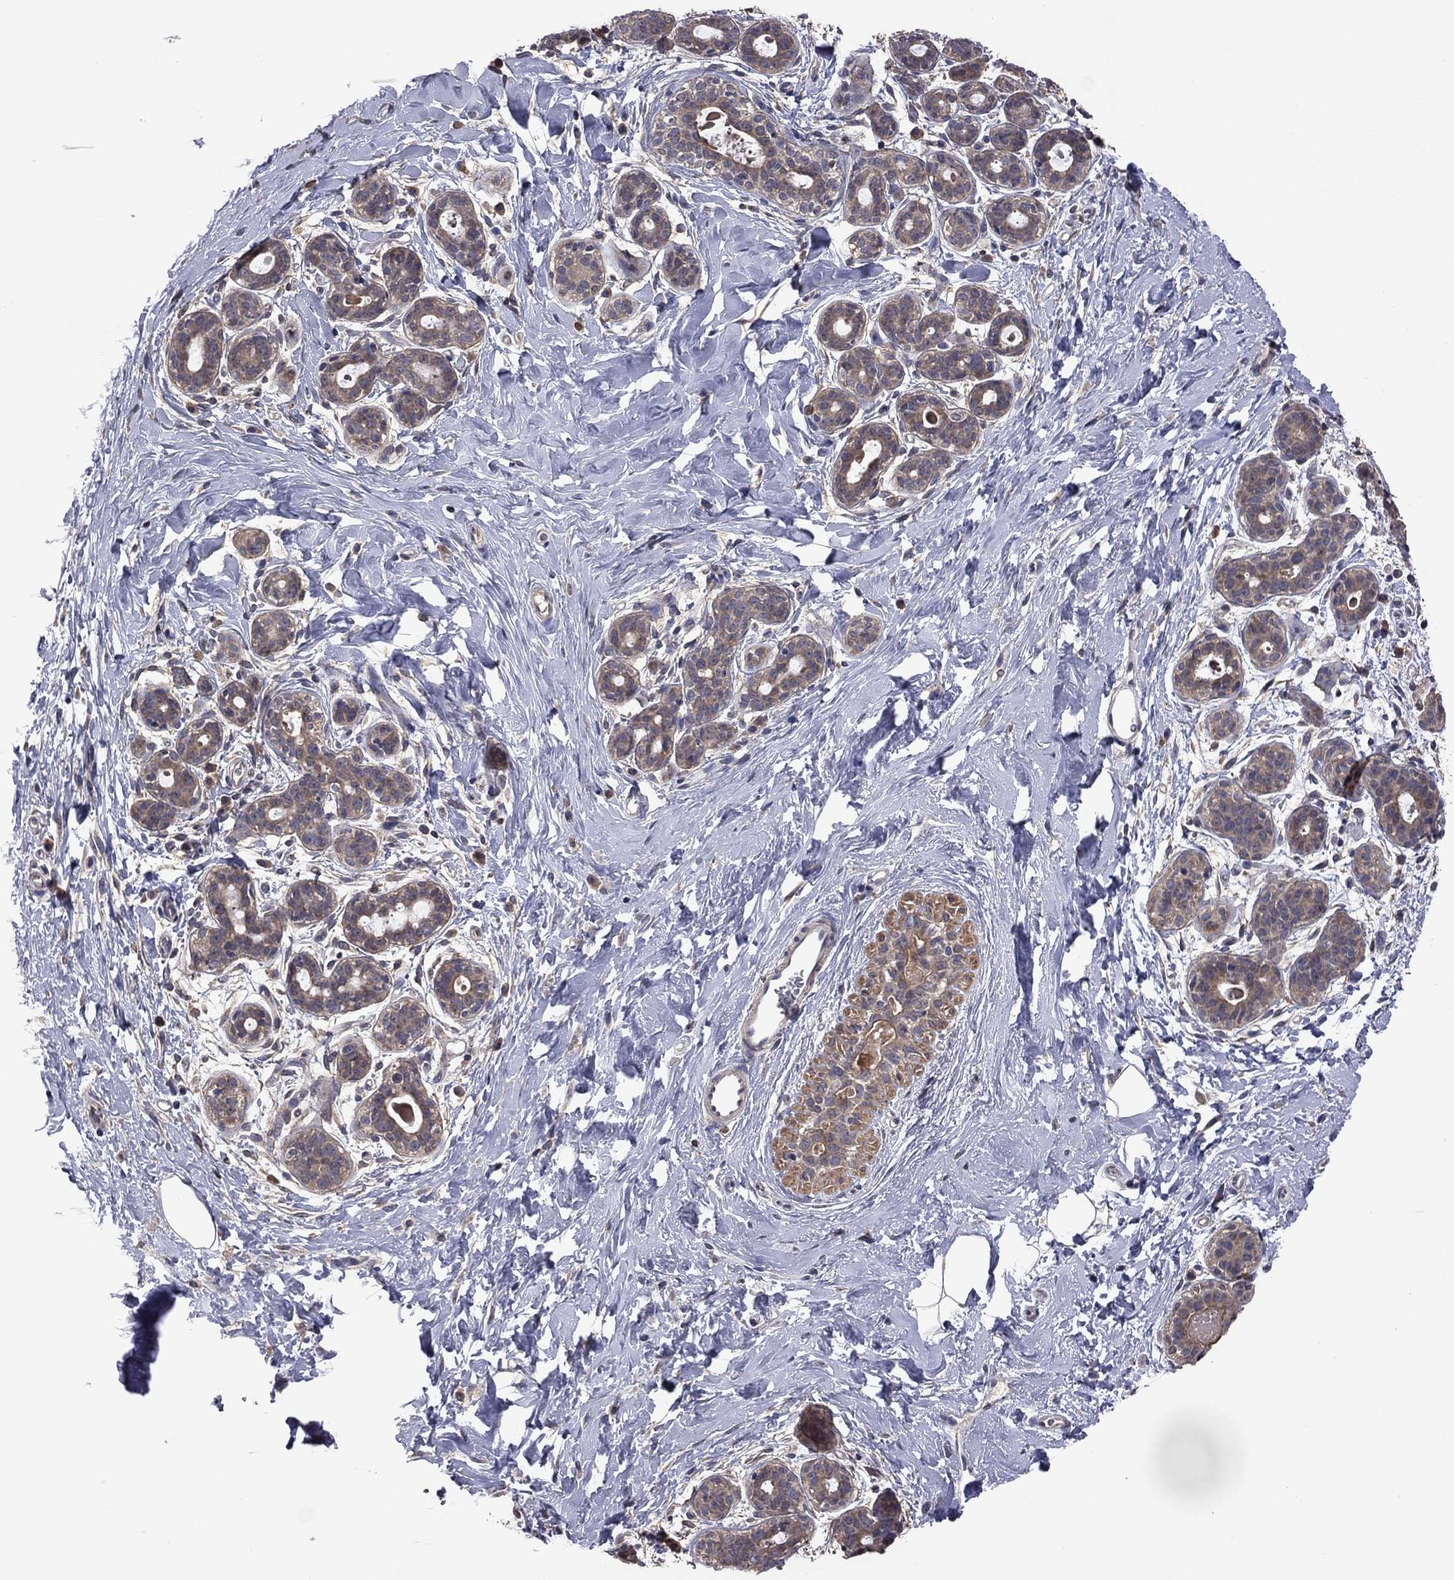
{"staining": {"intensity": "negative", "quantity": "none", "location": "none"}, "tissue": "breast", "cell_type": "Adipocytes", "image_type": "normal", "snomed": [{"axis": "morphology", "description": "Normal tissue, NOS"}, {"axis": "topography", "description": "Breast"}], "caption": "This is a micrograph of immunohistochemistry (IHC) staining of normal breast, which shows no staining in adipocytes. (Stains: DAB IHC with hematoxylin counter stain, Microscopy: brightfield microscopy at high magnification).", "gene": "TSNARE1", "patient": {"sex": "female", "age": 43}}